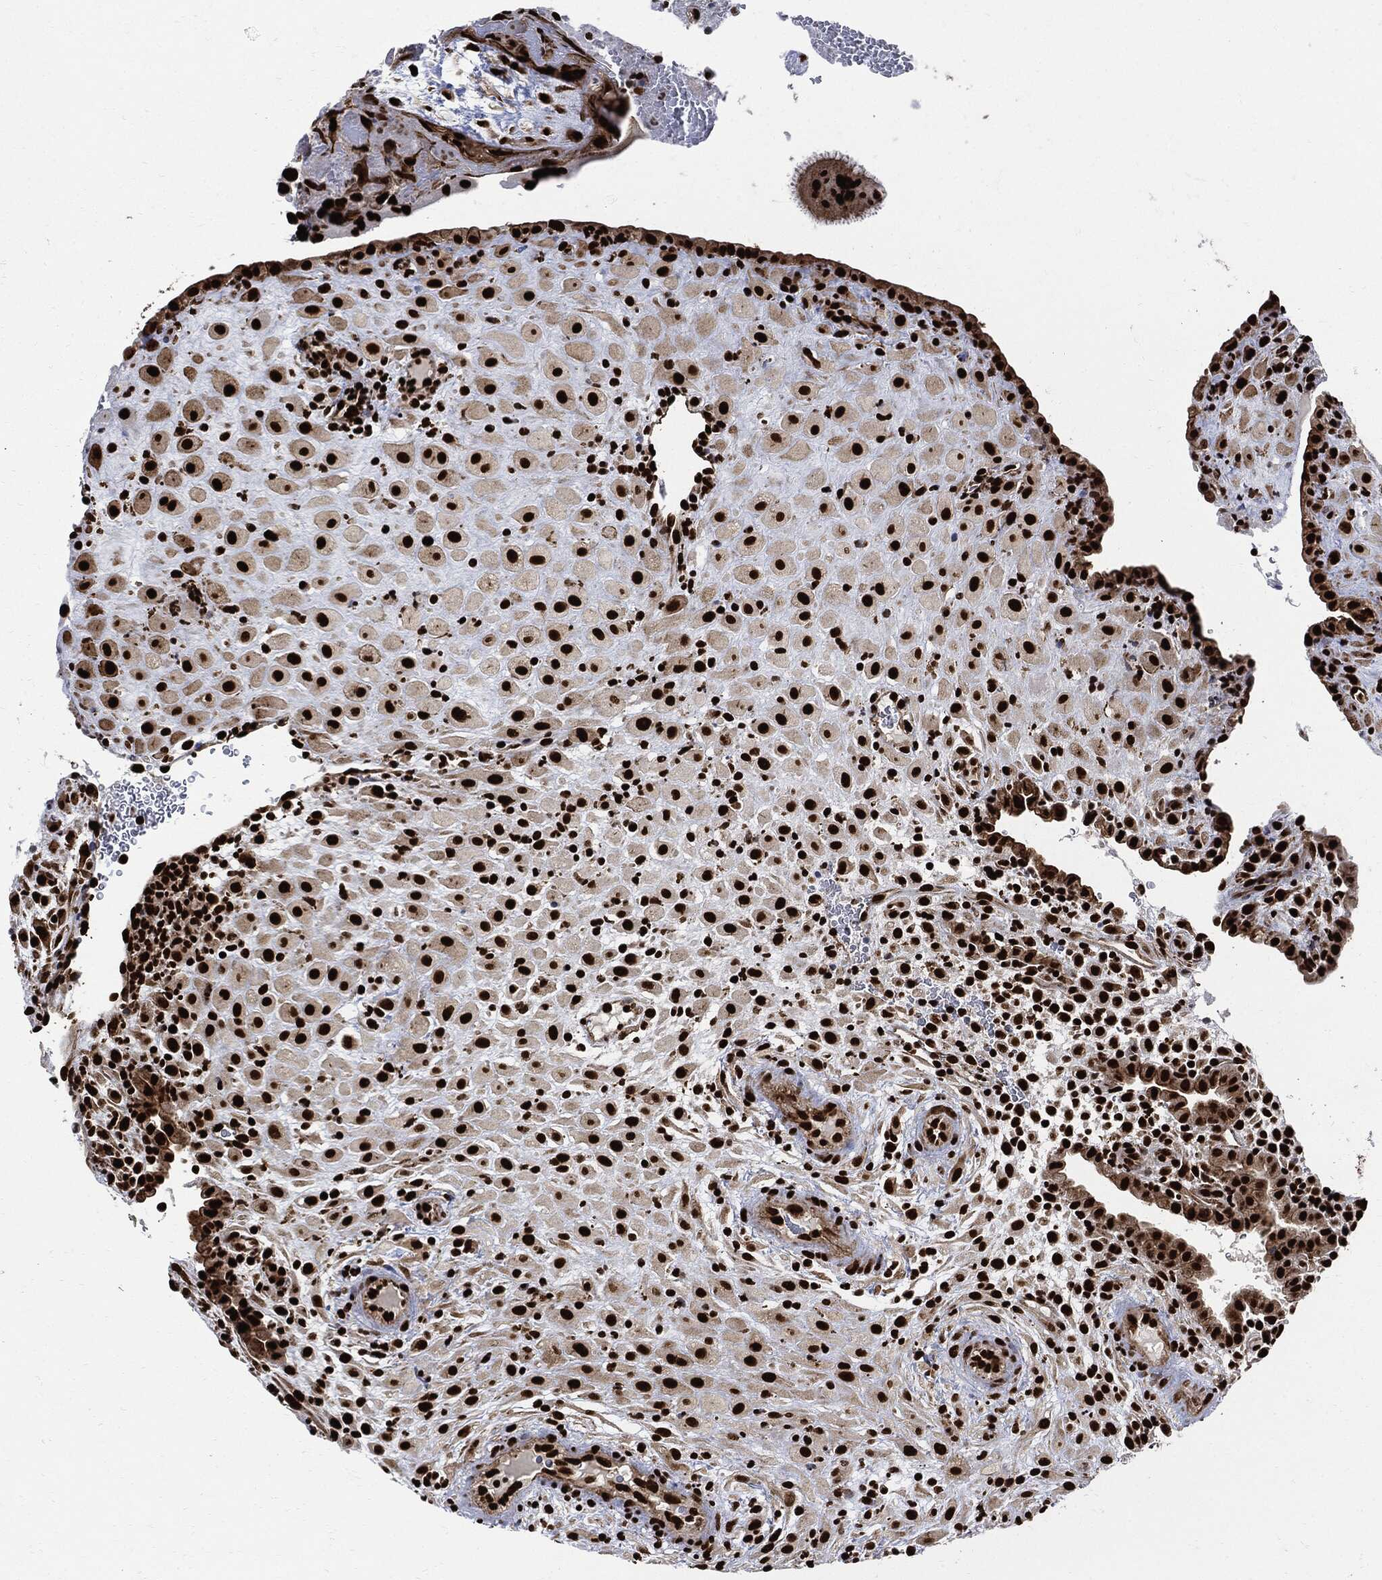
{"staining": {"intensity": "strong", "quantity": ">75%", "location": "nuclear"}, "tissue": "placenta", "cell_type": "Decidual cells", "image_type": "normal", "snomed": [{"axis": "morphology", "description": "Normal tissue, NOS"}, {"axis": "topography", "description": "Placenta"}], "caption": "The micrograph demonstrates staining of benign placenta, revealing strong nuclear protein positivity (brown color) within decidual cells.", "gene": "RECQL", "patient": {"sex": "female", "age": 19}}